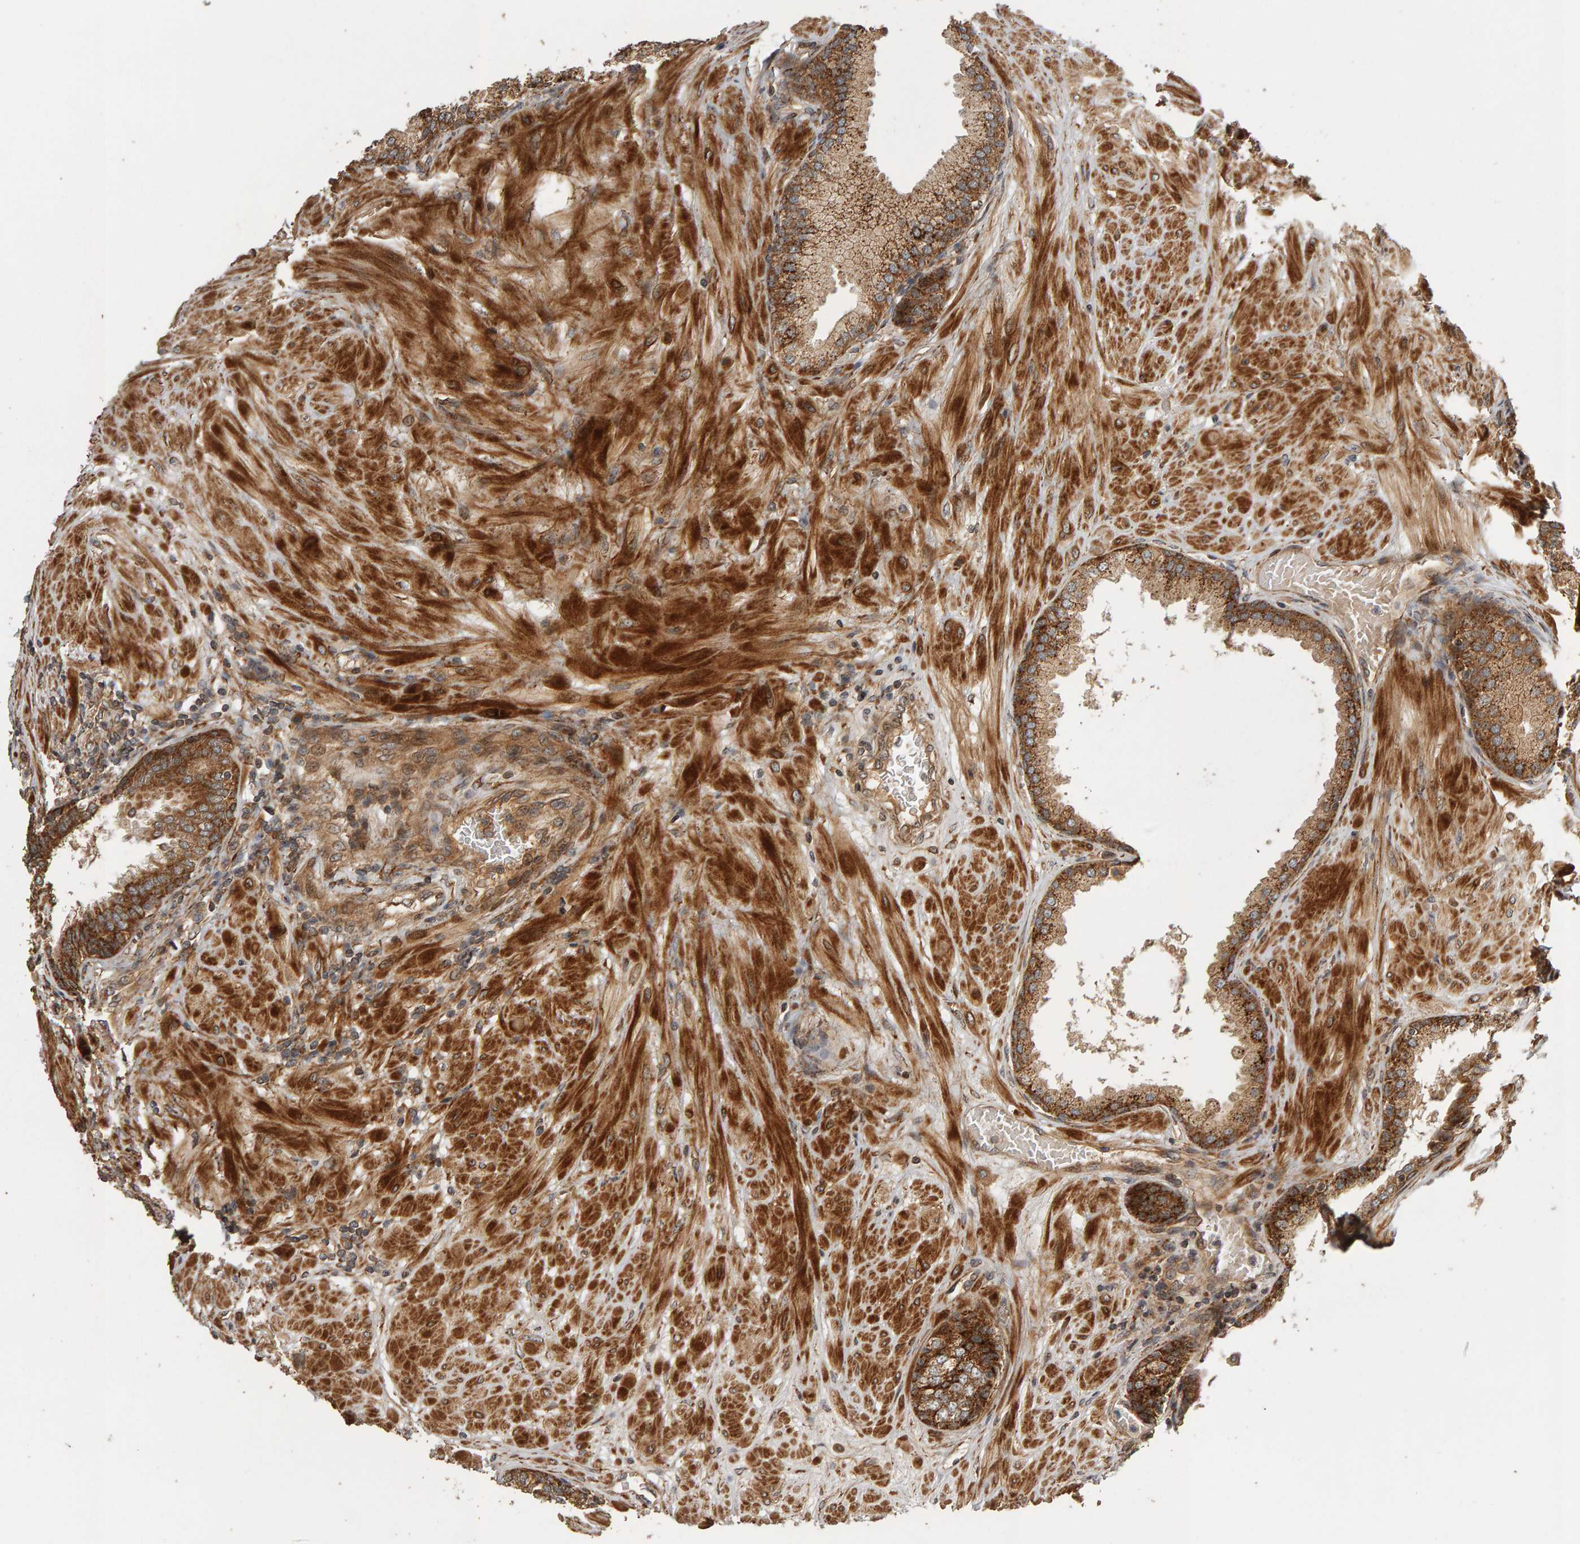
{"staining": {"intensity": "strong", "quantity": ">75%", "location": "cytoplasmic/membranous"}, "tissue": "prostate", "cell_type": "Glandular cells", "image_type": "normal", "snomed": [{"axis": "morphology", "description": "Normal tissue, NOS"}, {"axis": "topography", "description": "Prostate"}], "caption": "The photomicrograph shows a brown stain indicating the presence of a protein in the cytoplasmic/membranous of glandular cells in prostate. (DAB (3,3'-diaminobenzidine) IHC, brown staining for protein, blue staining for nuclei).", "gene": "ZFAND1", "patient": {"sex": "male", "age": 51}}